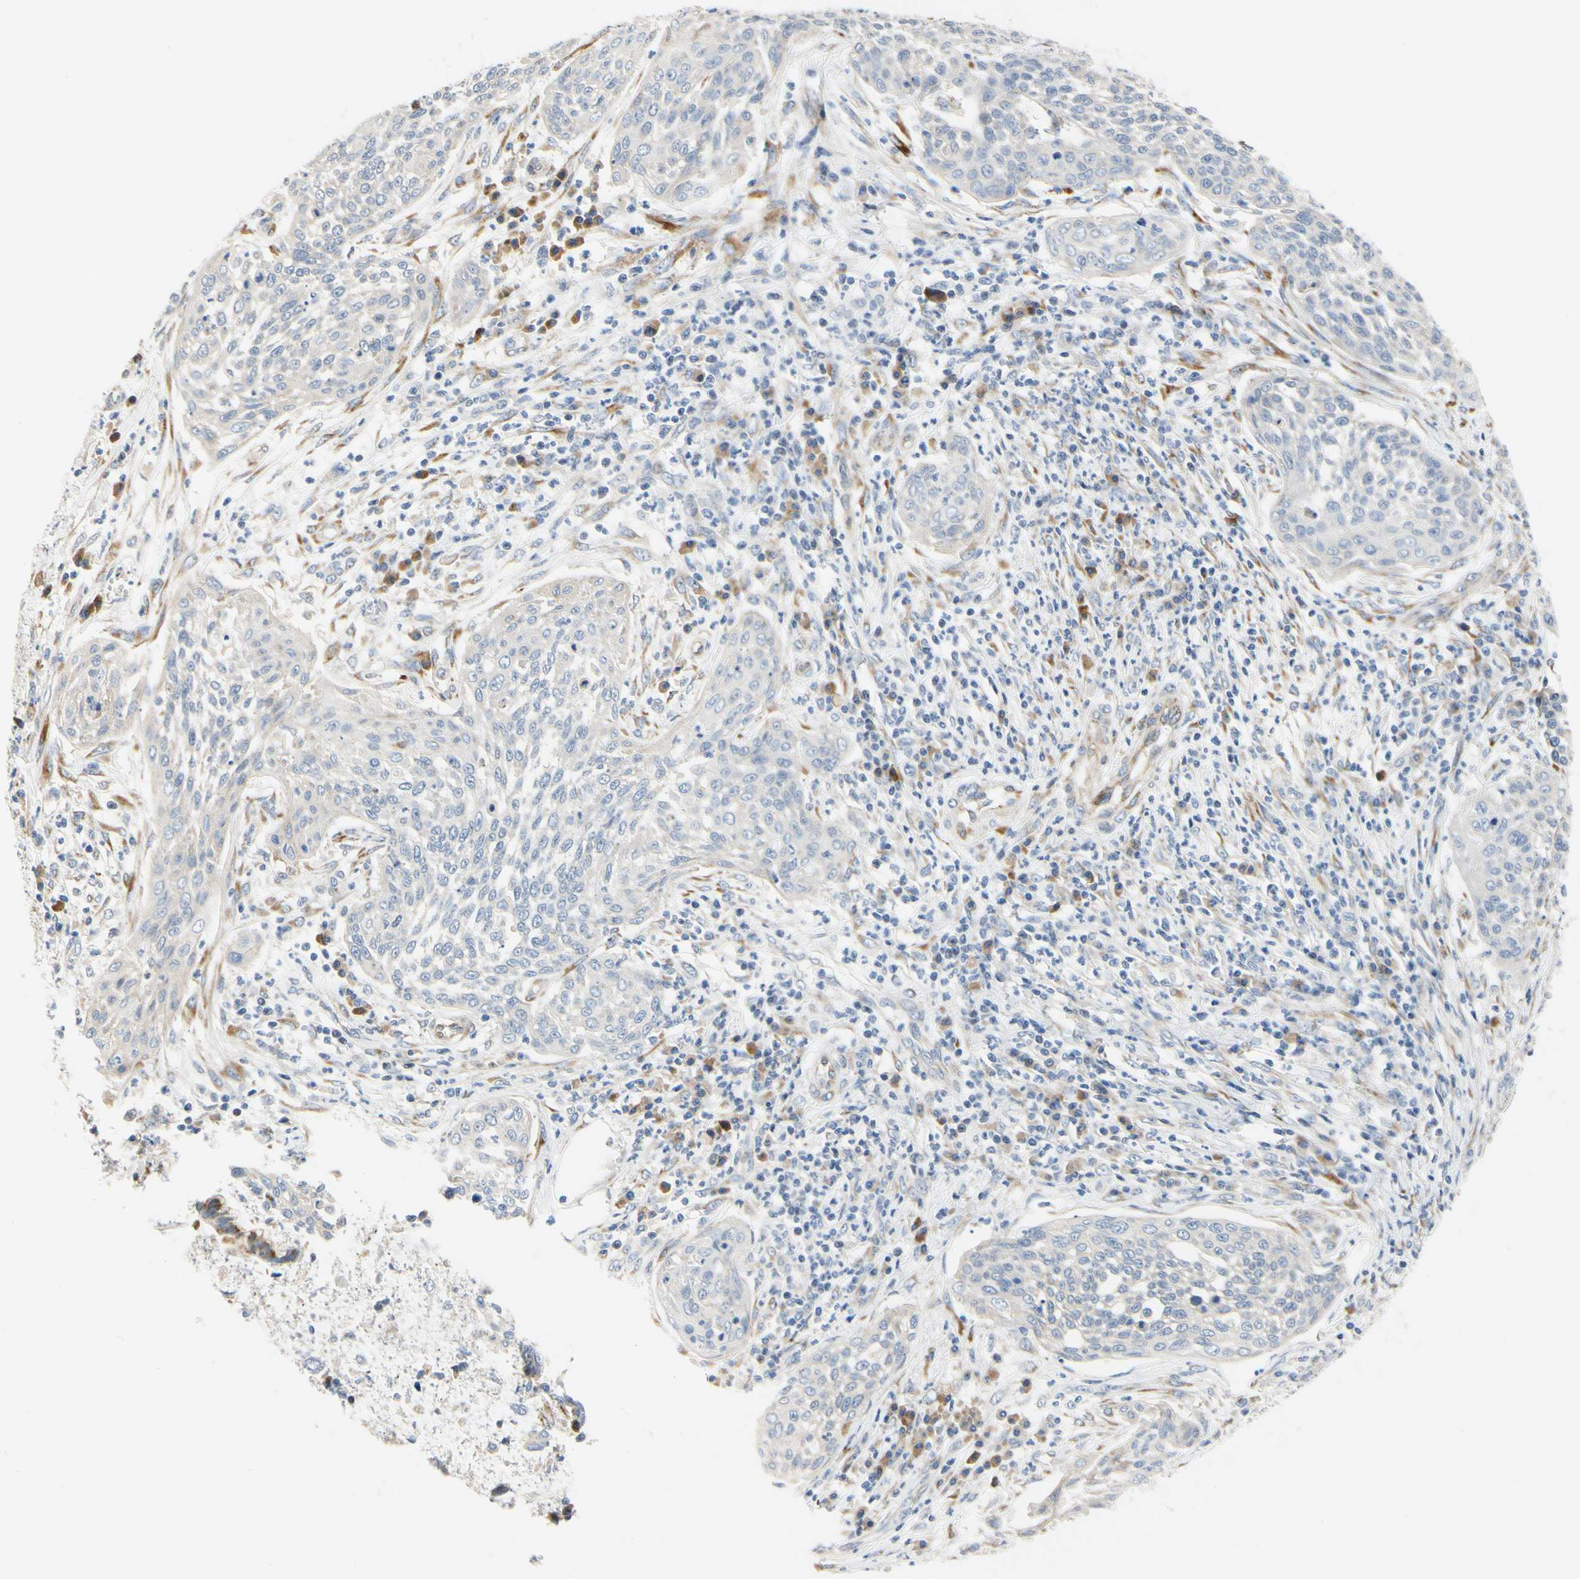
{"staining": {"intensity": "negative", "quantity": "none", "location": "none"}, "tissue": "cervical cancer", "cell_type": "Tumor cells", "image_type": "cancer", "snomed": [{"axis": "morphology", "description": "Squamous cell carcinoma, NOS"}, {"axis": "topography", "description": "Cervix"}], "caption": "Tumor cells show no significant protein expression in cervical squamous cell carcinoma.", "gene": "ZNF236", "patient": {"sex": "female", "age": 34}}